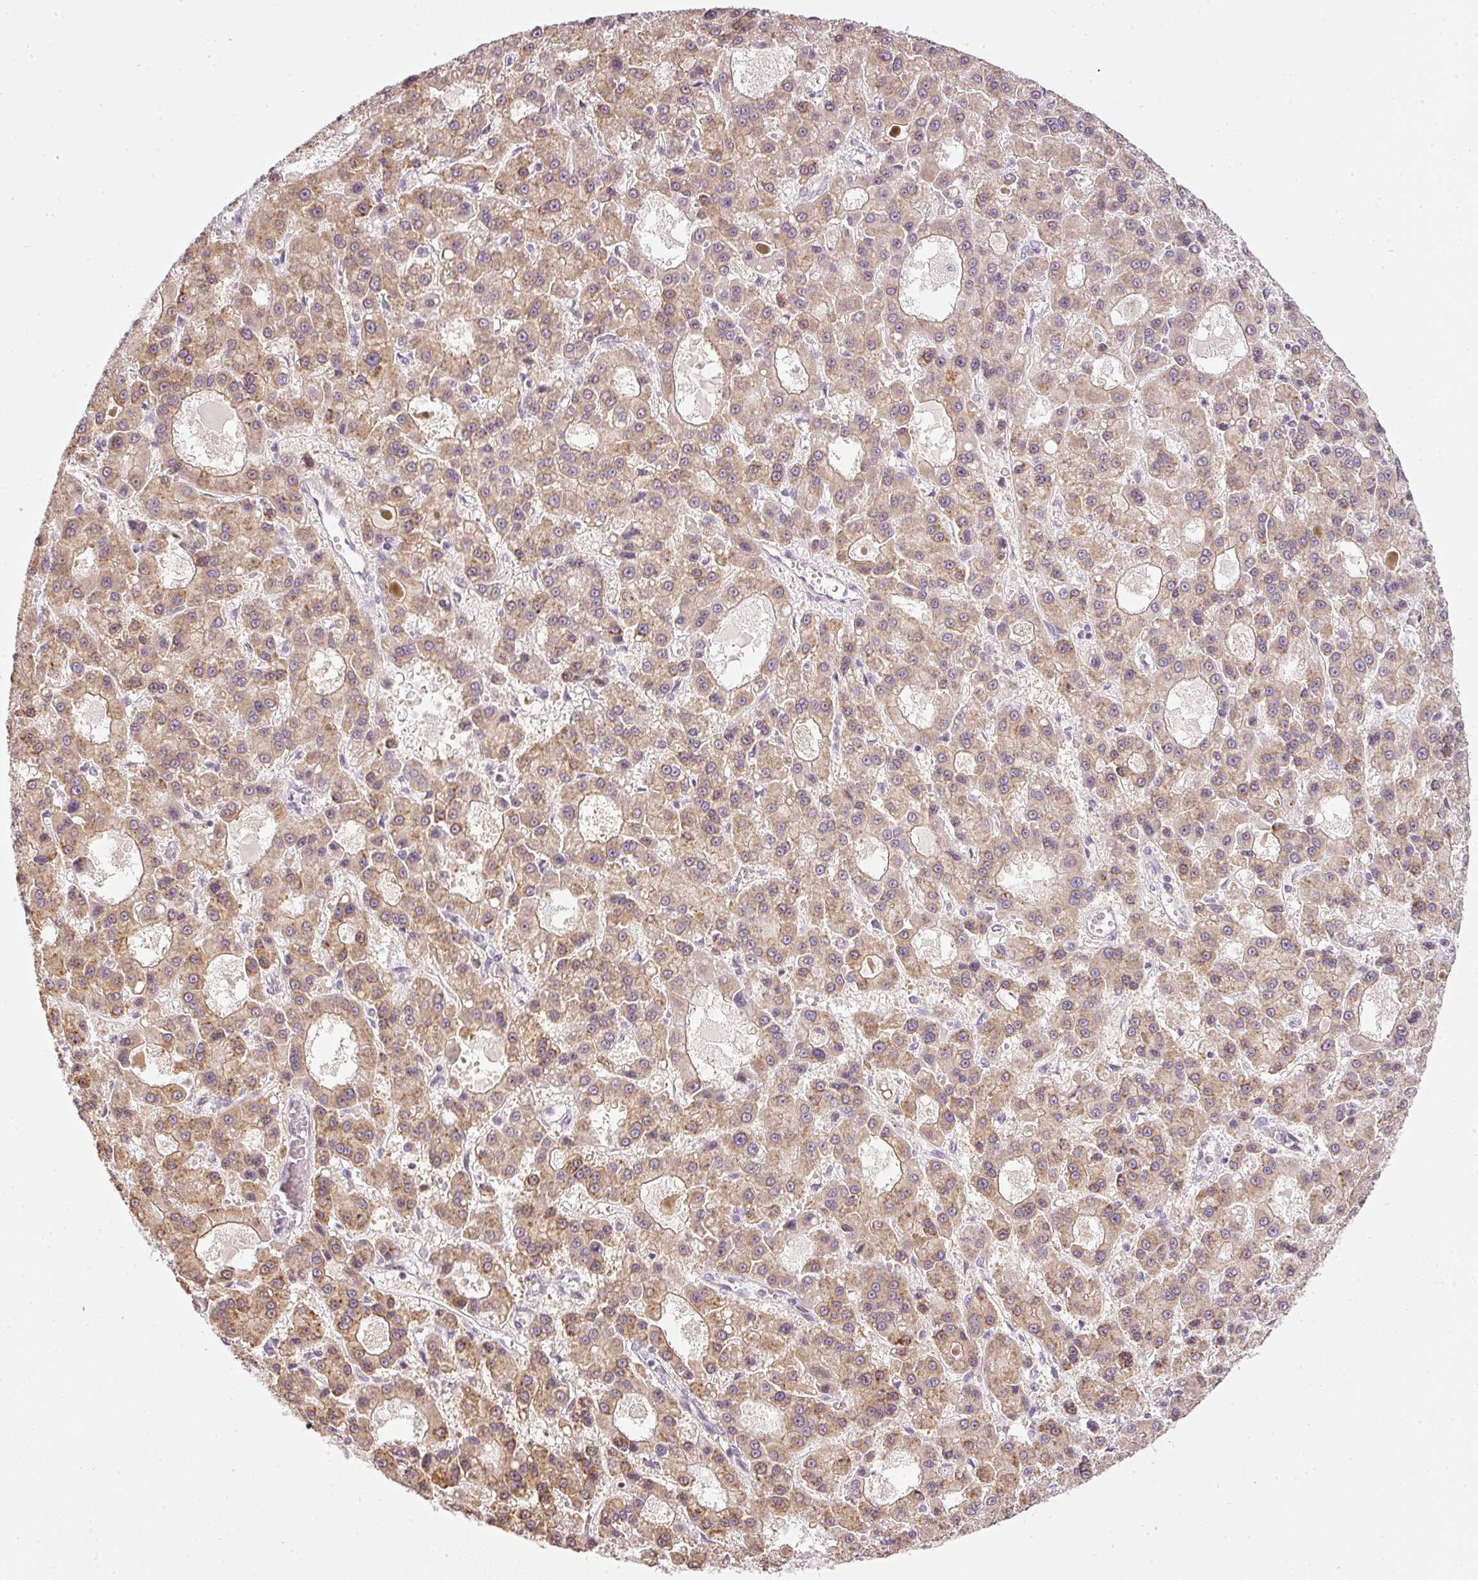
{"staining": {"intensity": "moderate", "quantity": ">75%", "location": "cytoplasmic/membranous"}, "tissue": "liver cancer", "cell_type": "Tumor cells", "image_type": "cancer", "snomed": [{"axis": "morphology", "description": "Carcinoma, Hepatocellular, NOS"}, {"axis": "topography", "description": "Liver"}], "caption": "Immunohistochemistry (IHC) histopathology image of human liver cancer stained for a protein (brown), which displays medium levels of moderate cytoplasmic/membranous staining in approximately >75% of tumor cells.", "gene": "NRDE2", "patient": {"sex": "male", "age": 70}}